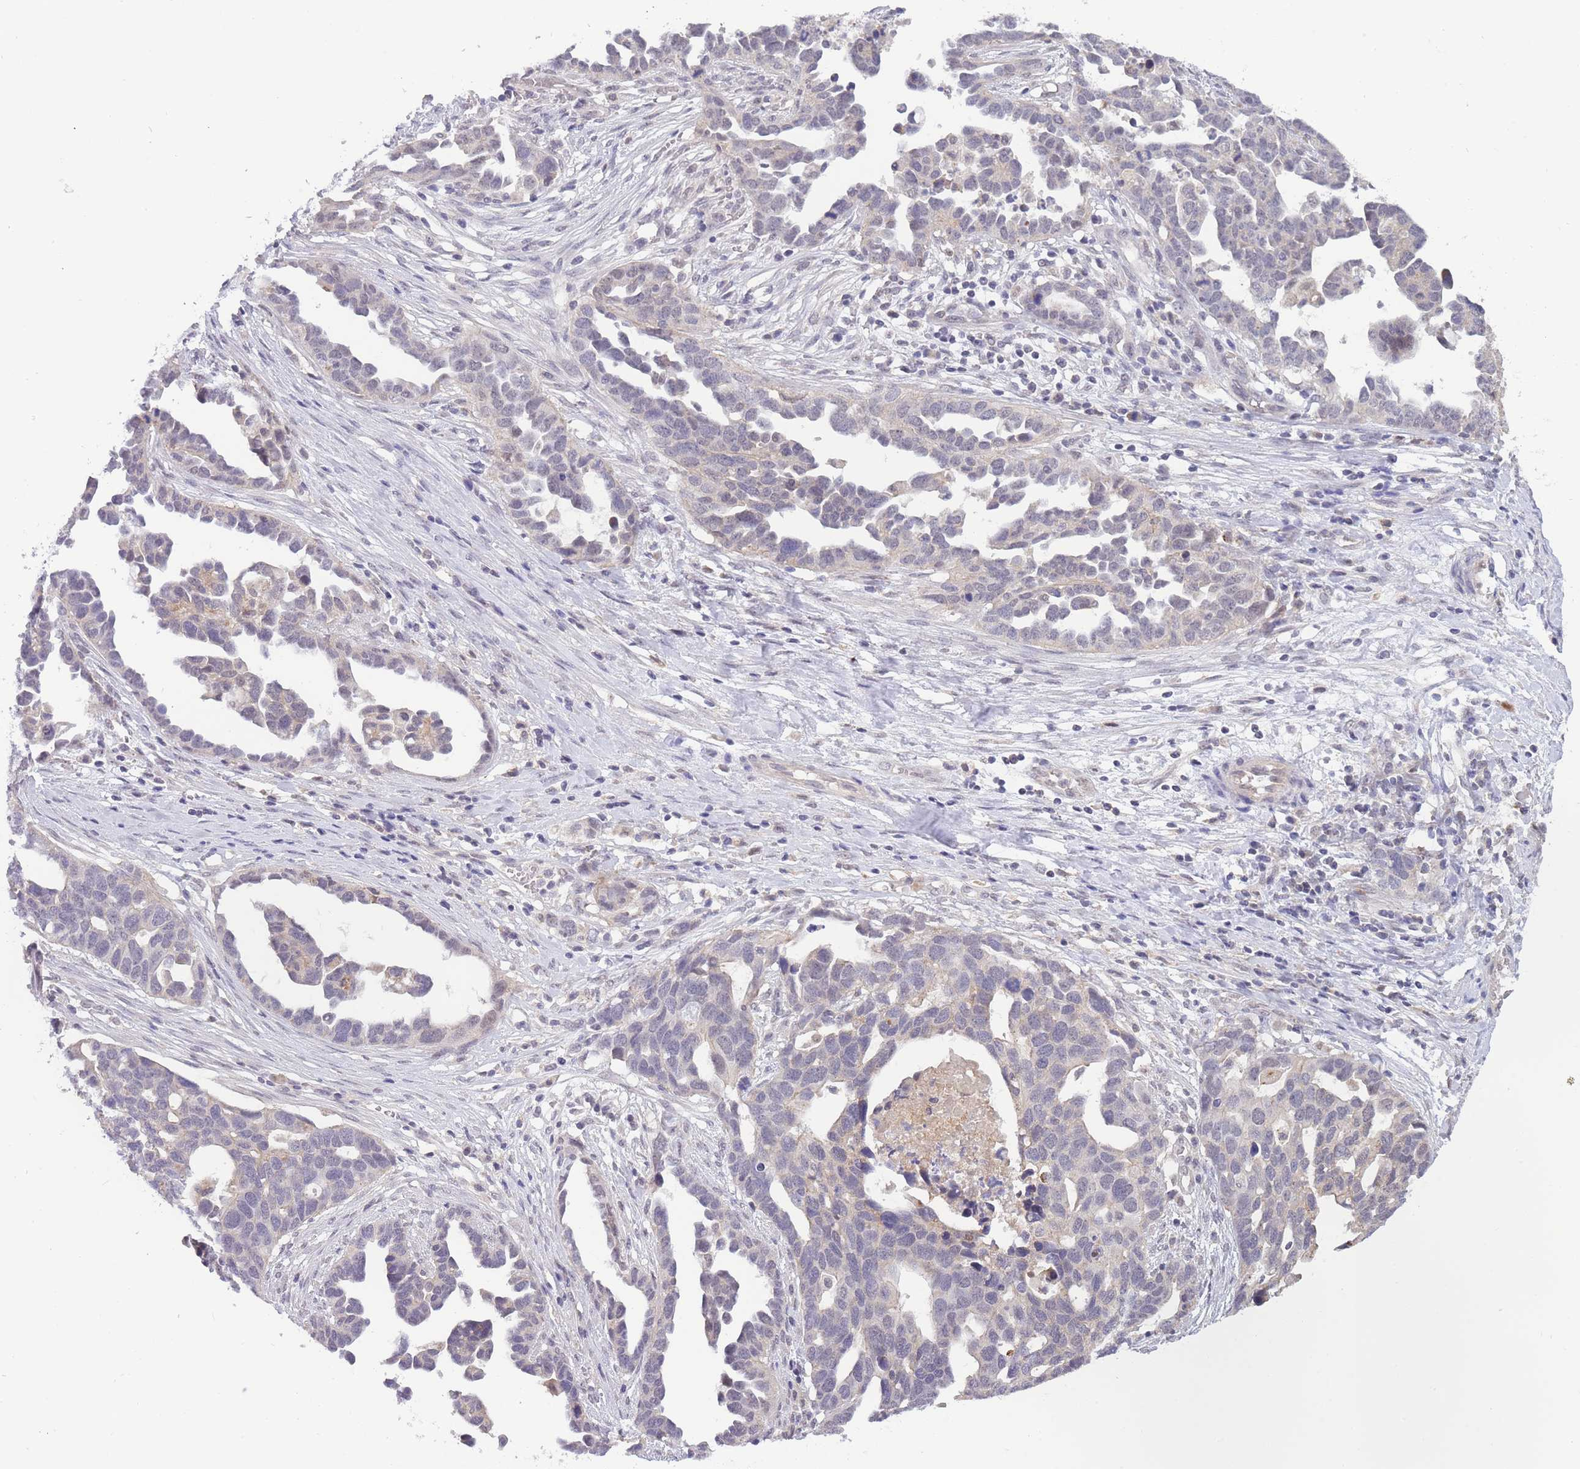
{"staining": {"intensity": "negative", "quantity": "none", "location": "none"}, "tissue": "ovarian cancer", "cell_type": "Tumor cells", "image_type": "cancer", "snomed": [{"axis": "morphology", "description": "Cystadenocarcinoma, serous, NOS"}, {"axis": "topography", "description": "Ovary"}], "caption": "The photomicrograph reveals no significant expression in tumor cells of serous cystadenocarcinoma (ovarian).", "gene": "GOLGA6L25", "patient": {"sex": "female", "age": 54}}